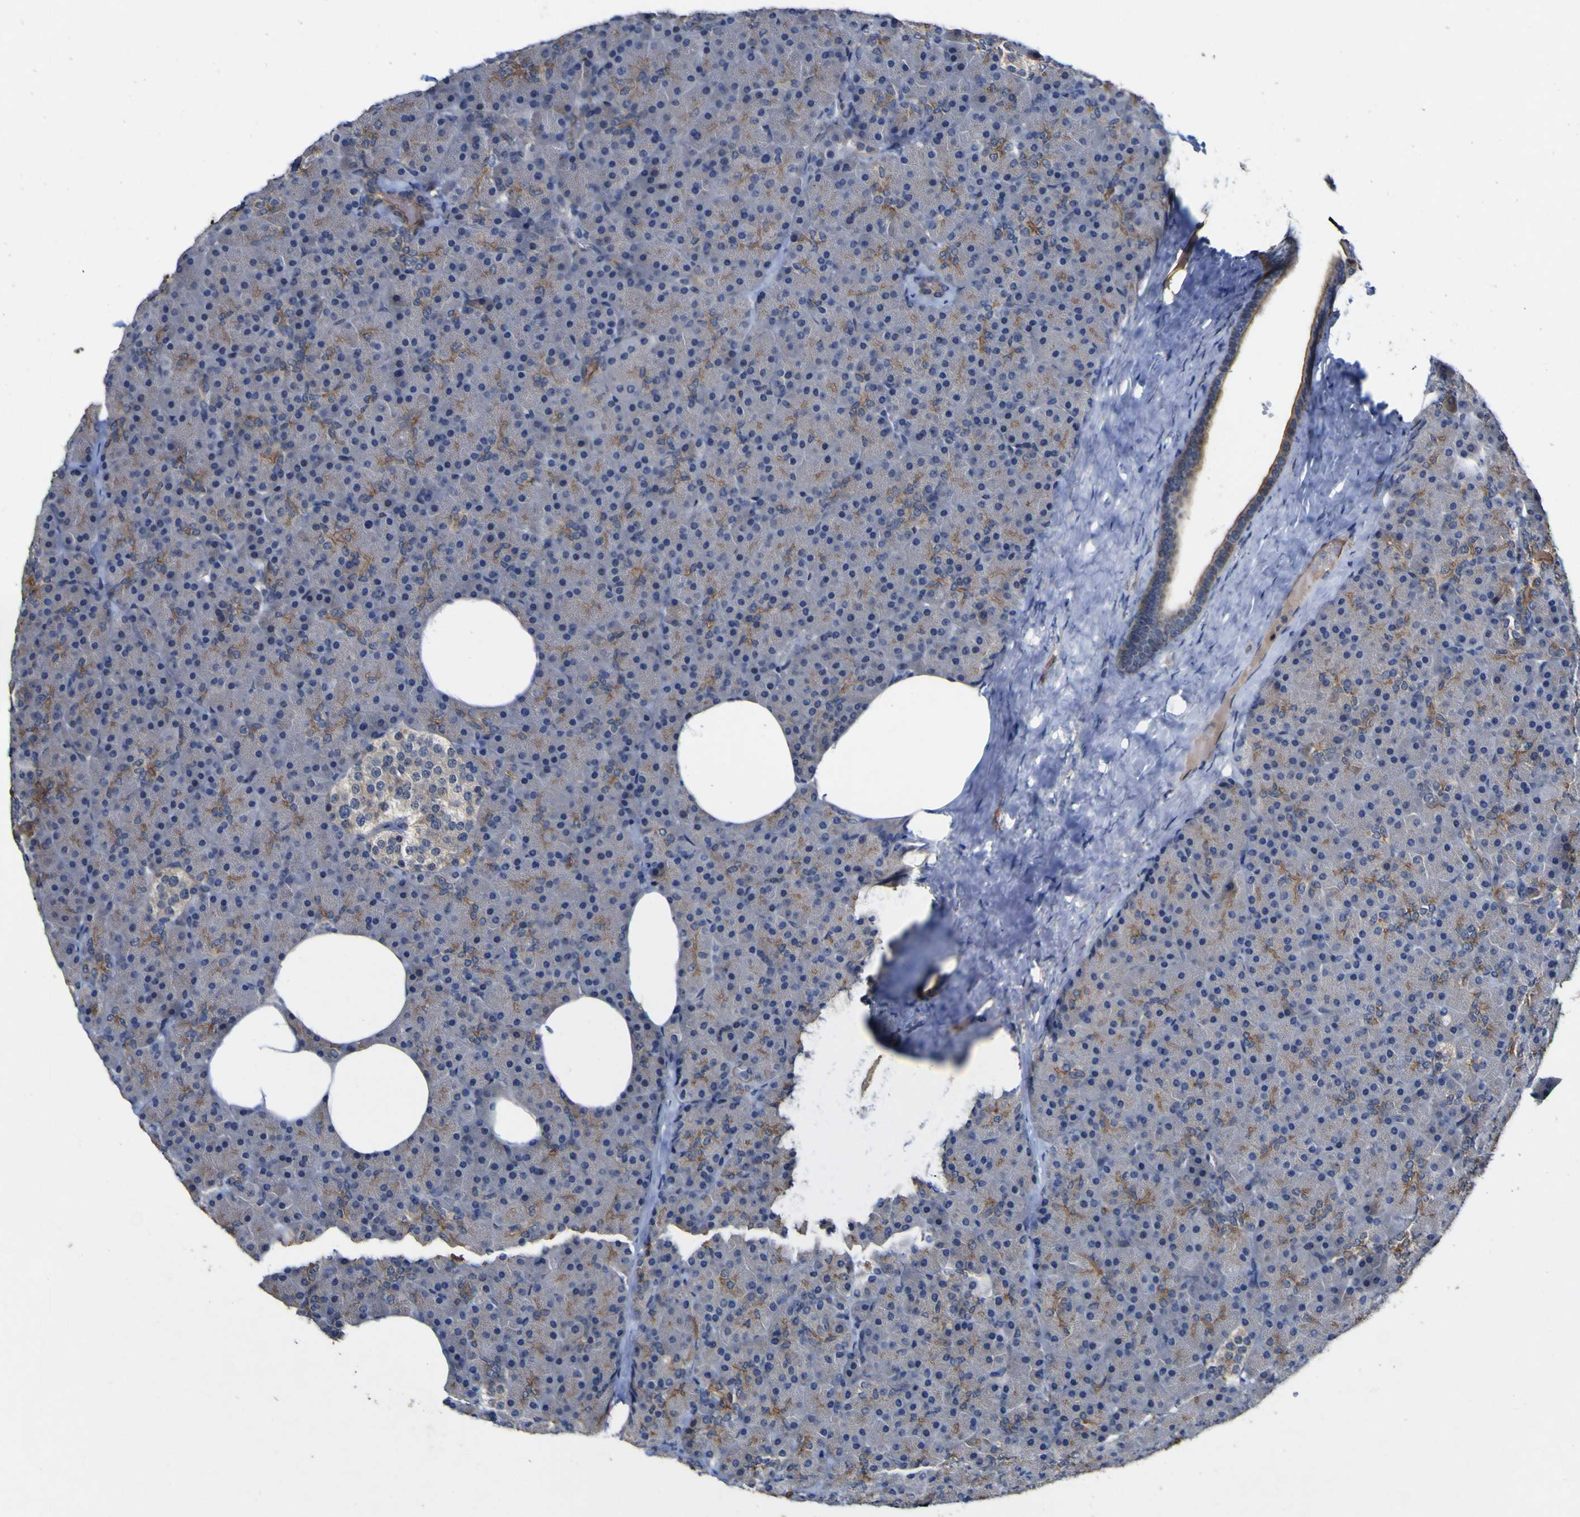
{"staining": {"intensity": "moderate", "quantity": ">75%", "location": "cytoplasmic/membranous"}, "tissue": "pancreas", "cell_type": "Exocrine glandular cells", "image_type": "normal", "snomed": [{"axis": "morphology", "description": "Normal tissue, NOS"}, {"axis": "topography", "description": "Pancreas"}], "caption": "The immunohistochemical stain highlights moderate cytoplasmic/membranous positivity in exocrine glandular cells of unremarkable pancreas.", "gene": "CCL2", "patient": {"sex": "female", "age": 35}}